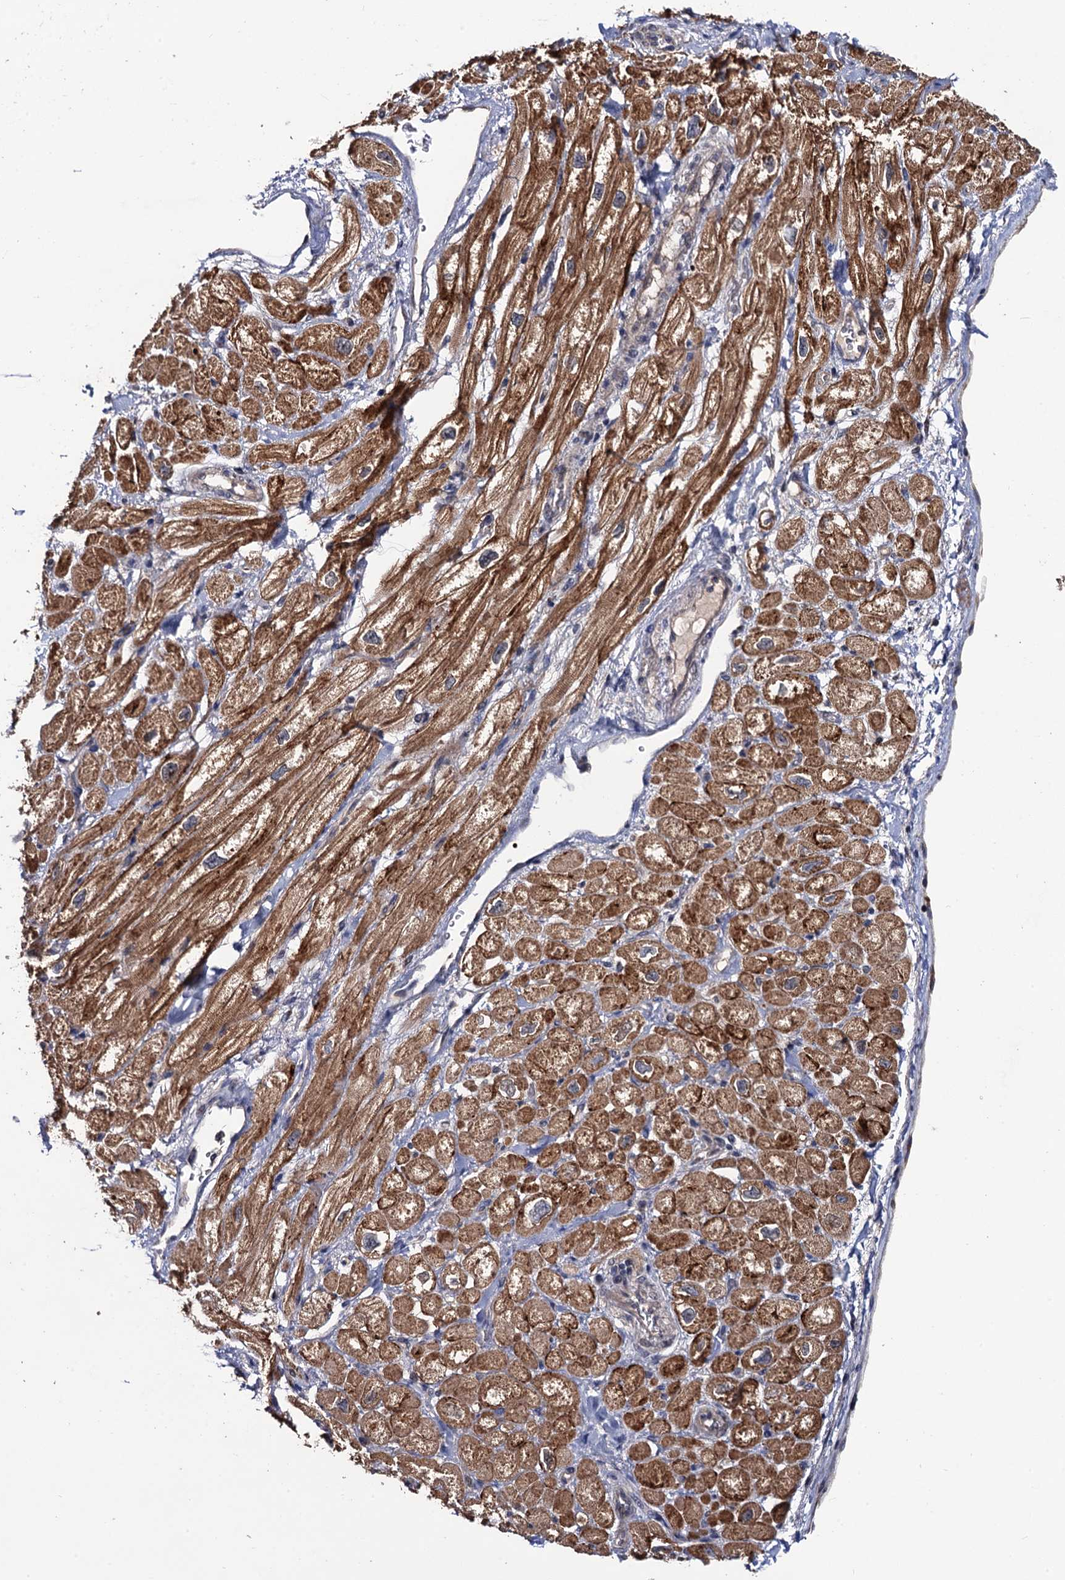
{"staining": {"intensity": "moderate", "quantity": ">75%", "location": "cytoplasmic/membranous"}, "tissue": "heart muscle", "cell_type": "Cardiomyocytes", "image_type": "normal", "snomed": [{"axis": "morphology", "description": "Normal tissue, NOS"}, {"axis": "topography", "description": "Heart"}], "caption": "Cardiomyocytes reveal medium levels of moderate cytoplasmic/membranous staining in about >75% of cells in benign human heart muscle.", "gene": "LRRC63", "patient": {"sex": "male", "age": 65}}